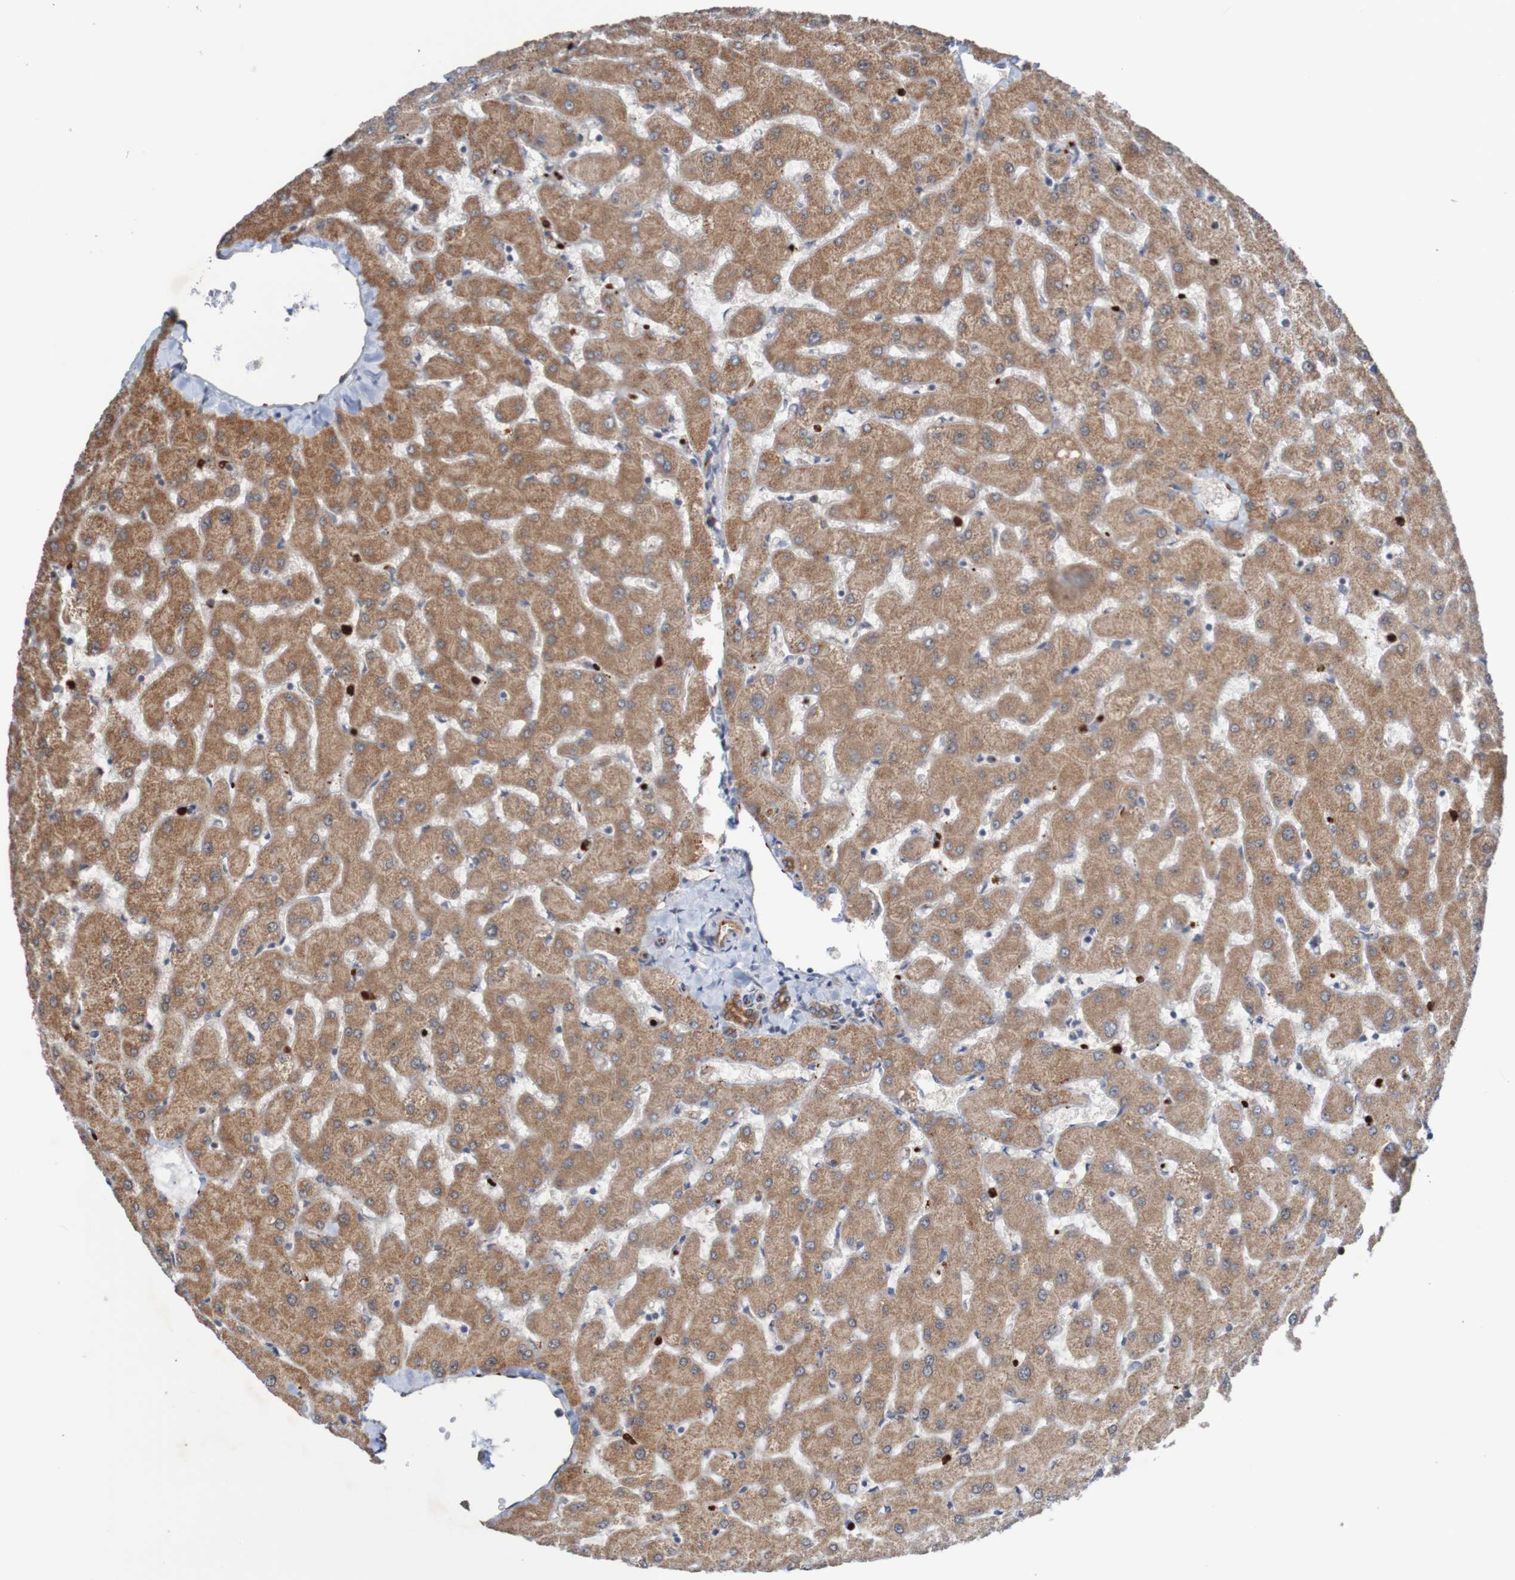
{"staining": {"intensity": "strong", "quantity": ">75%", "location": "cytoplasmic/membranous"}, "tissue": "liver", "cell_type": "Cholangiocytes", "image_type": "normal", "snomed": [{"axis": "morphology", "description": "Normal tissue, NOS"}, {"axis": "topography", "description": "Liver"}], "caption": "Liver stained for a protein reveals strong cytoplasmic/membranous positivity in cholangiocytes. Nuclei are stained in blue.", "gene": "ST8SIA6", "patient": {"sex": "female", "age": 63}}